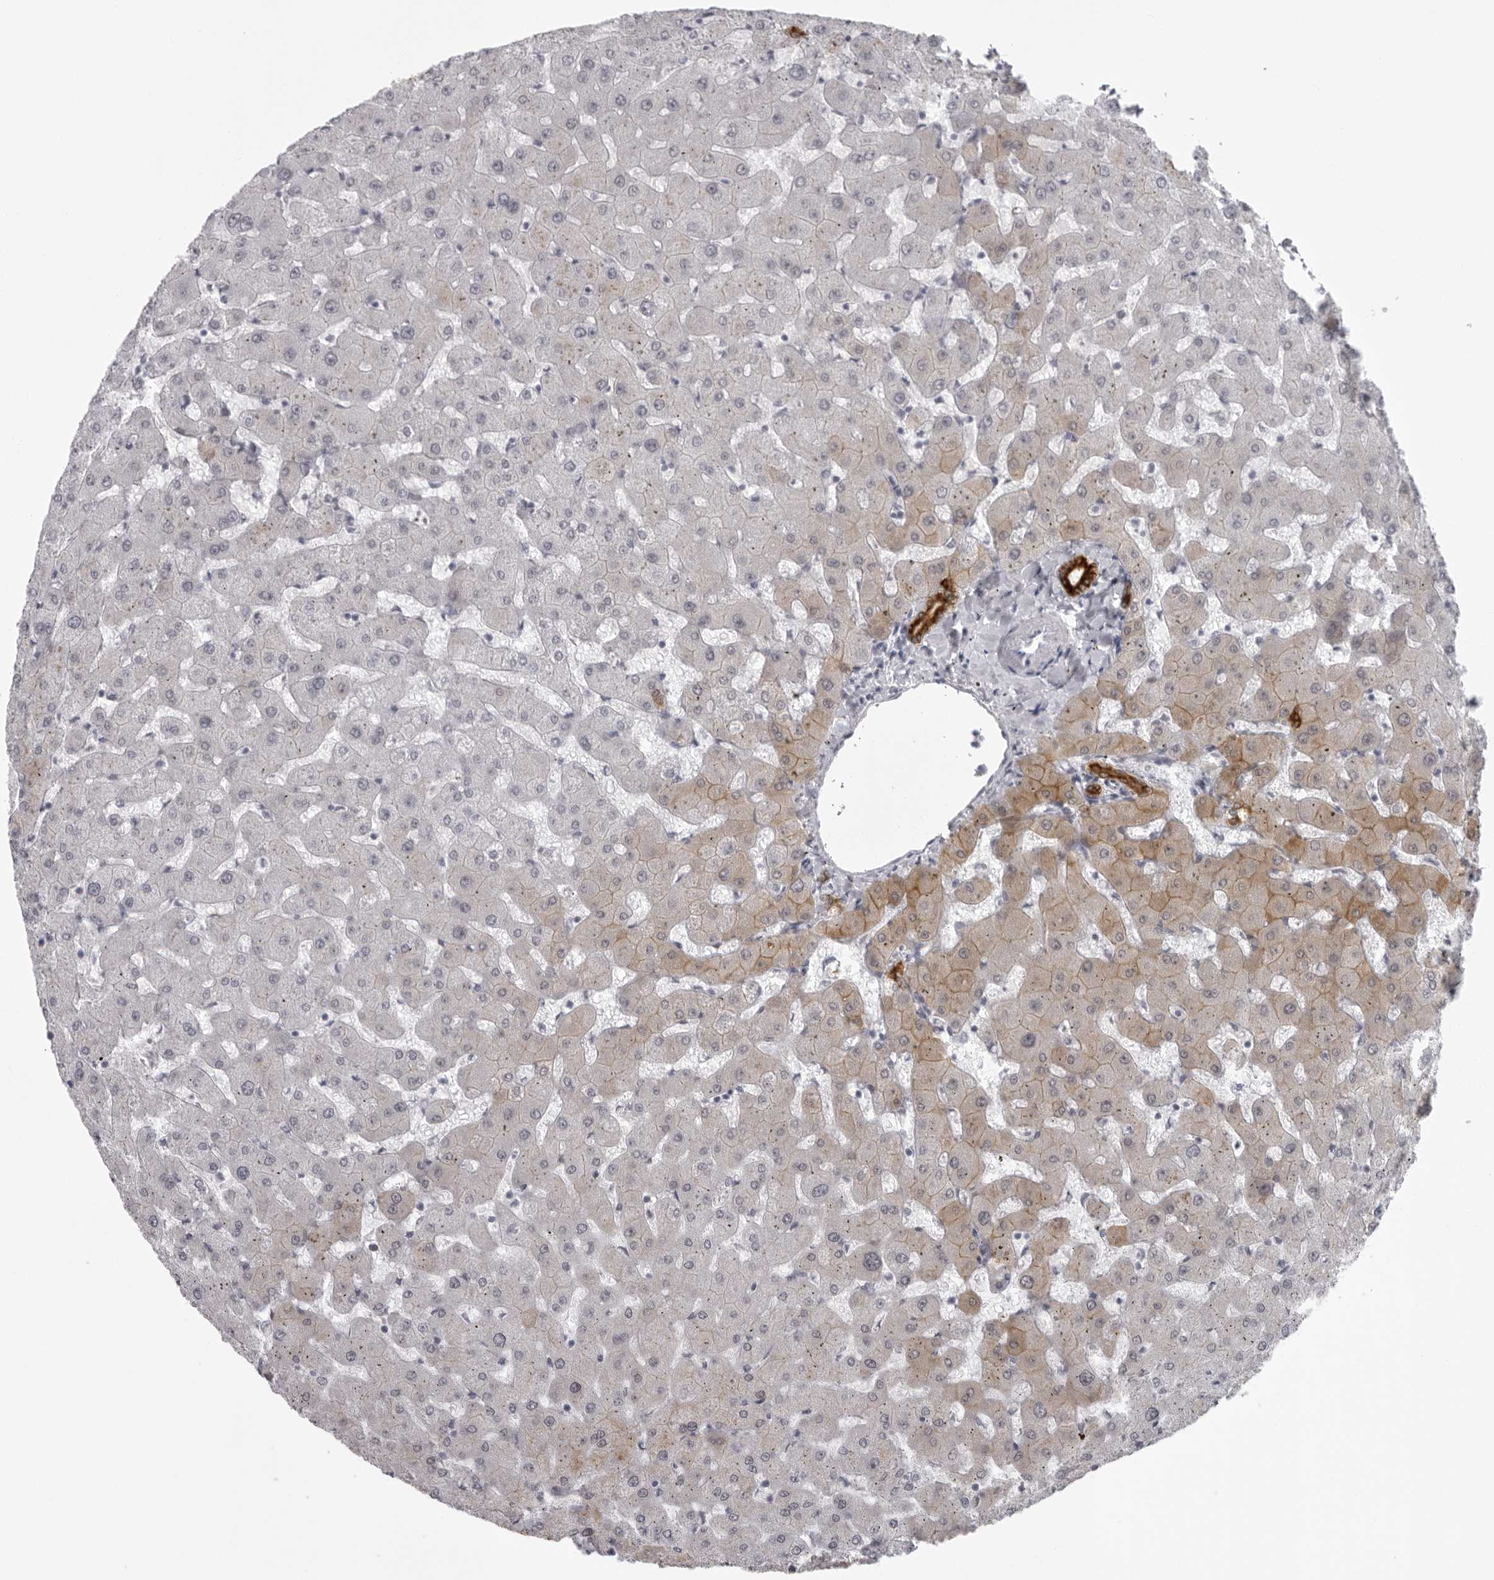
{"staining": {"intensity": "strong", "quantity": ">75%", "location": "cytoplasmic/membranous"}, "tissue": "liver", "cell_type": "Cholangiocytes", "image_type": "normal", "snomed": [{"axis": "morphology", "description": "Normal tissue, NOS"}, {"axis": "topography", "description": "Liver"}], "caption": "Strong cytoplasmic/membranous expression for a protein is seen in approximately >75% of cholangiocytes of normal liver using IHC.", "gene": "UROD", "patient": {"sex": "female", "age": 63}}